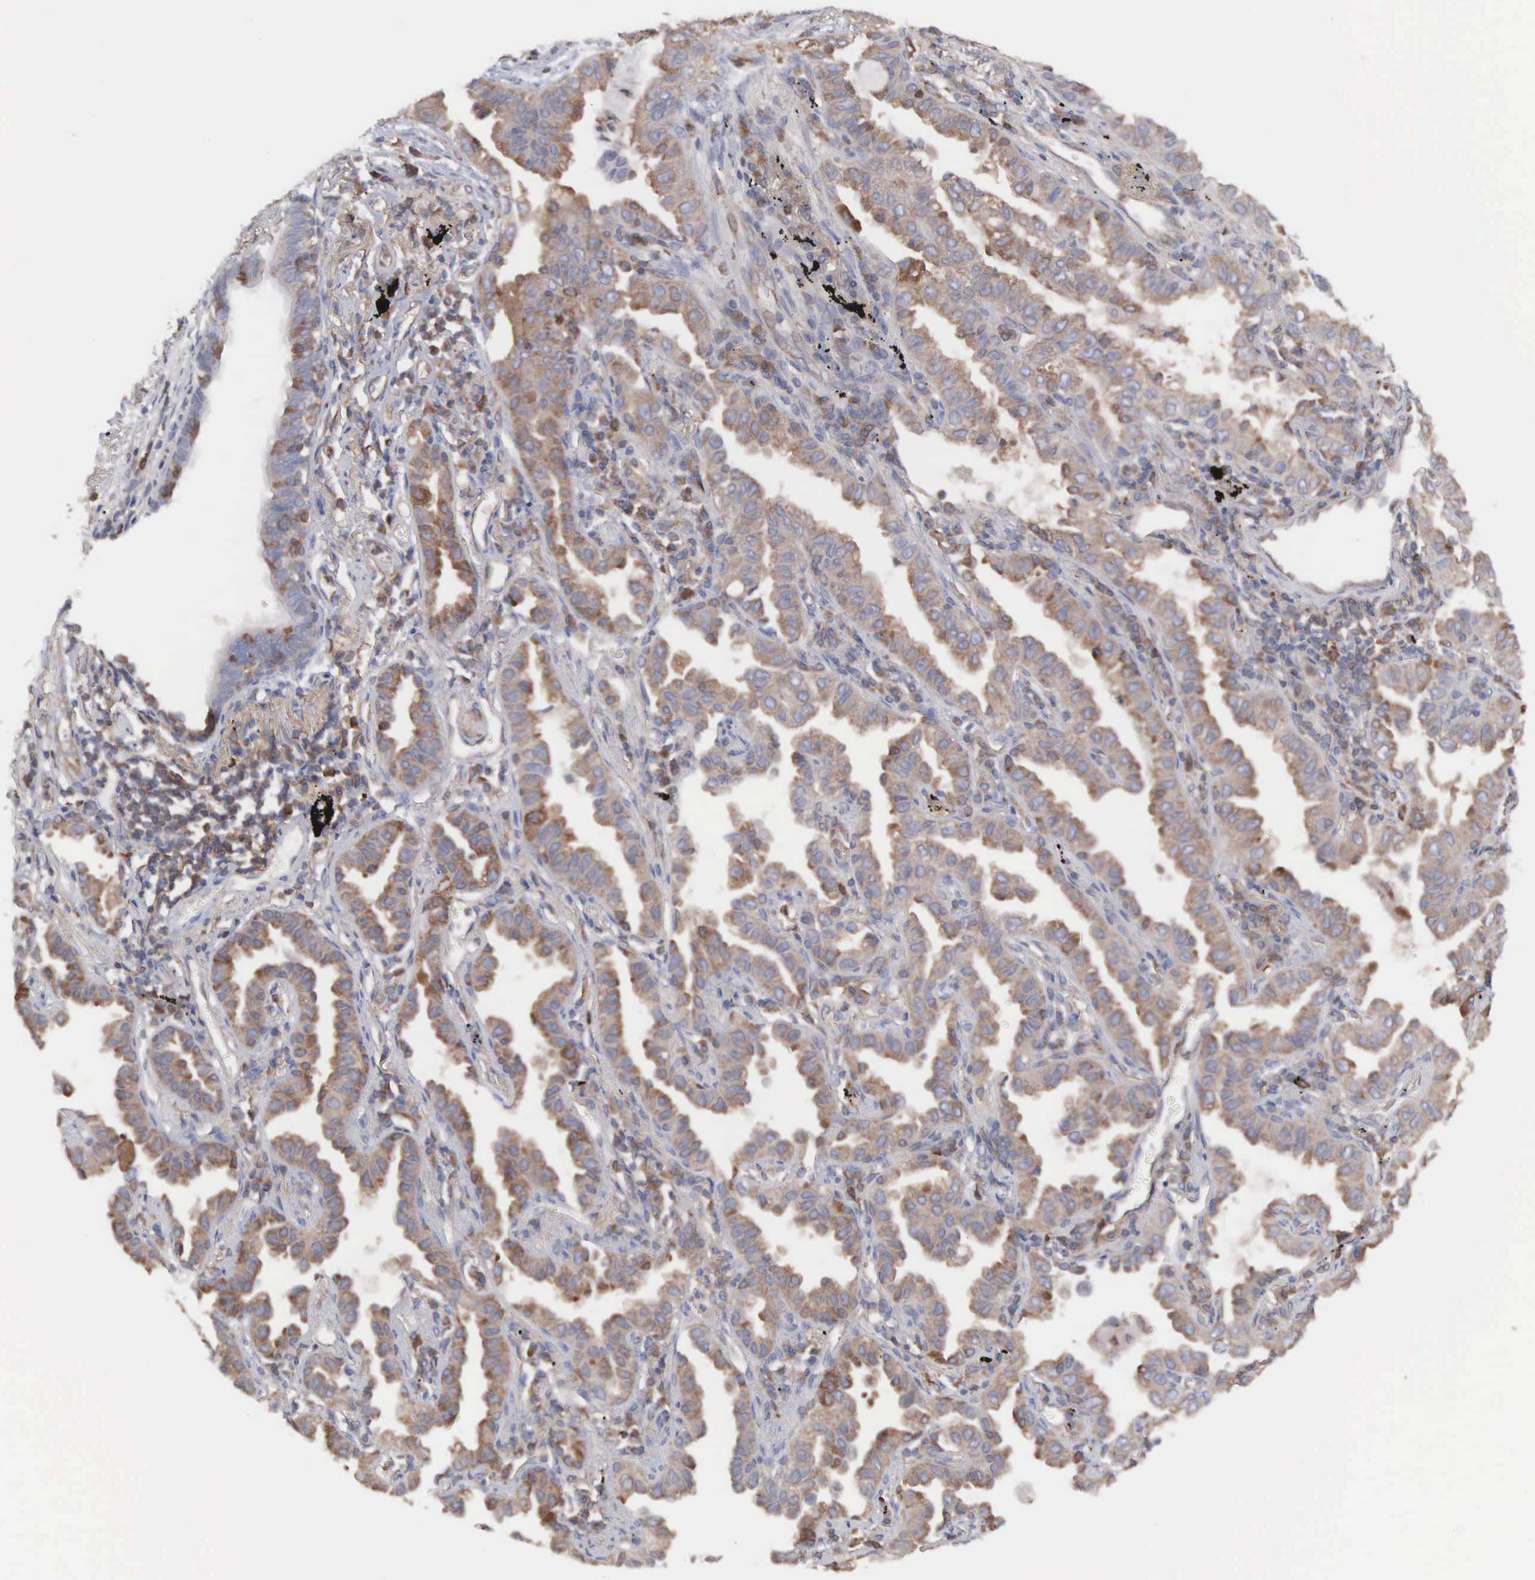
{"staining": {"intensity": "weak", "quantity": ">75%", "location": "cytoplasmic/membranous"}, "tissue": "lung cancer", "cell_type": "Tumor cells", "image_type": "cancer", "snomed": [{"axis": "morphology", "description": "Adenocarcinoma, NOS"}, {"axis": "topography", "description": "Lung"}], "caption": "This image exhibits immunohistochemistry staining of human adenocarcinoma (lung), with low weak cytoplasmic/membranous positivity in about >75% of tumor cells.", "gene": "MTHFD1", "patient": {"sex": "female", "age": 50}}